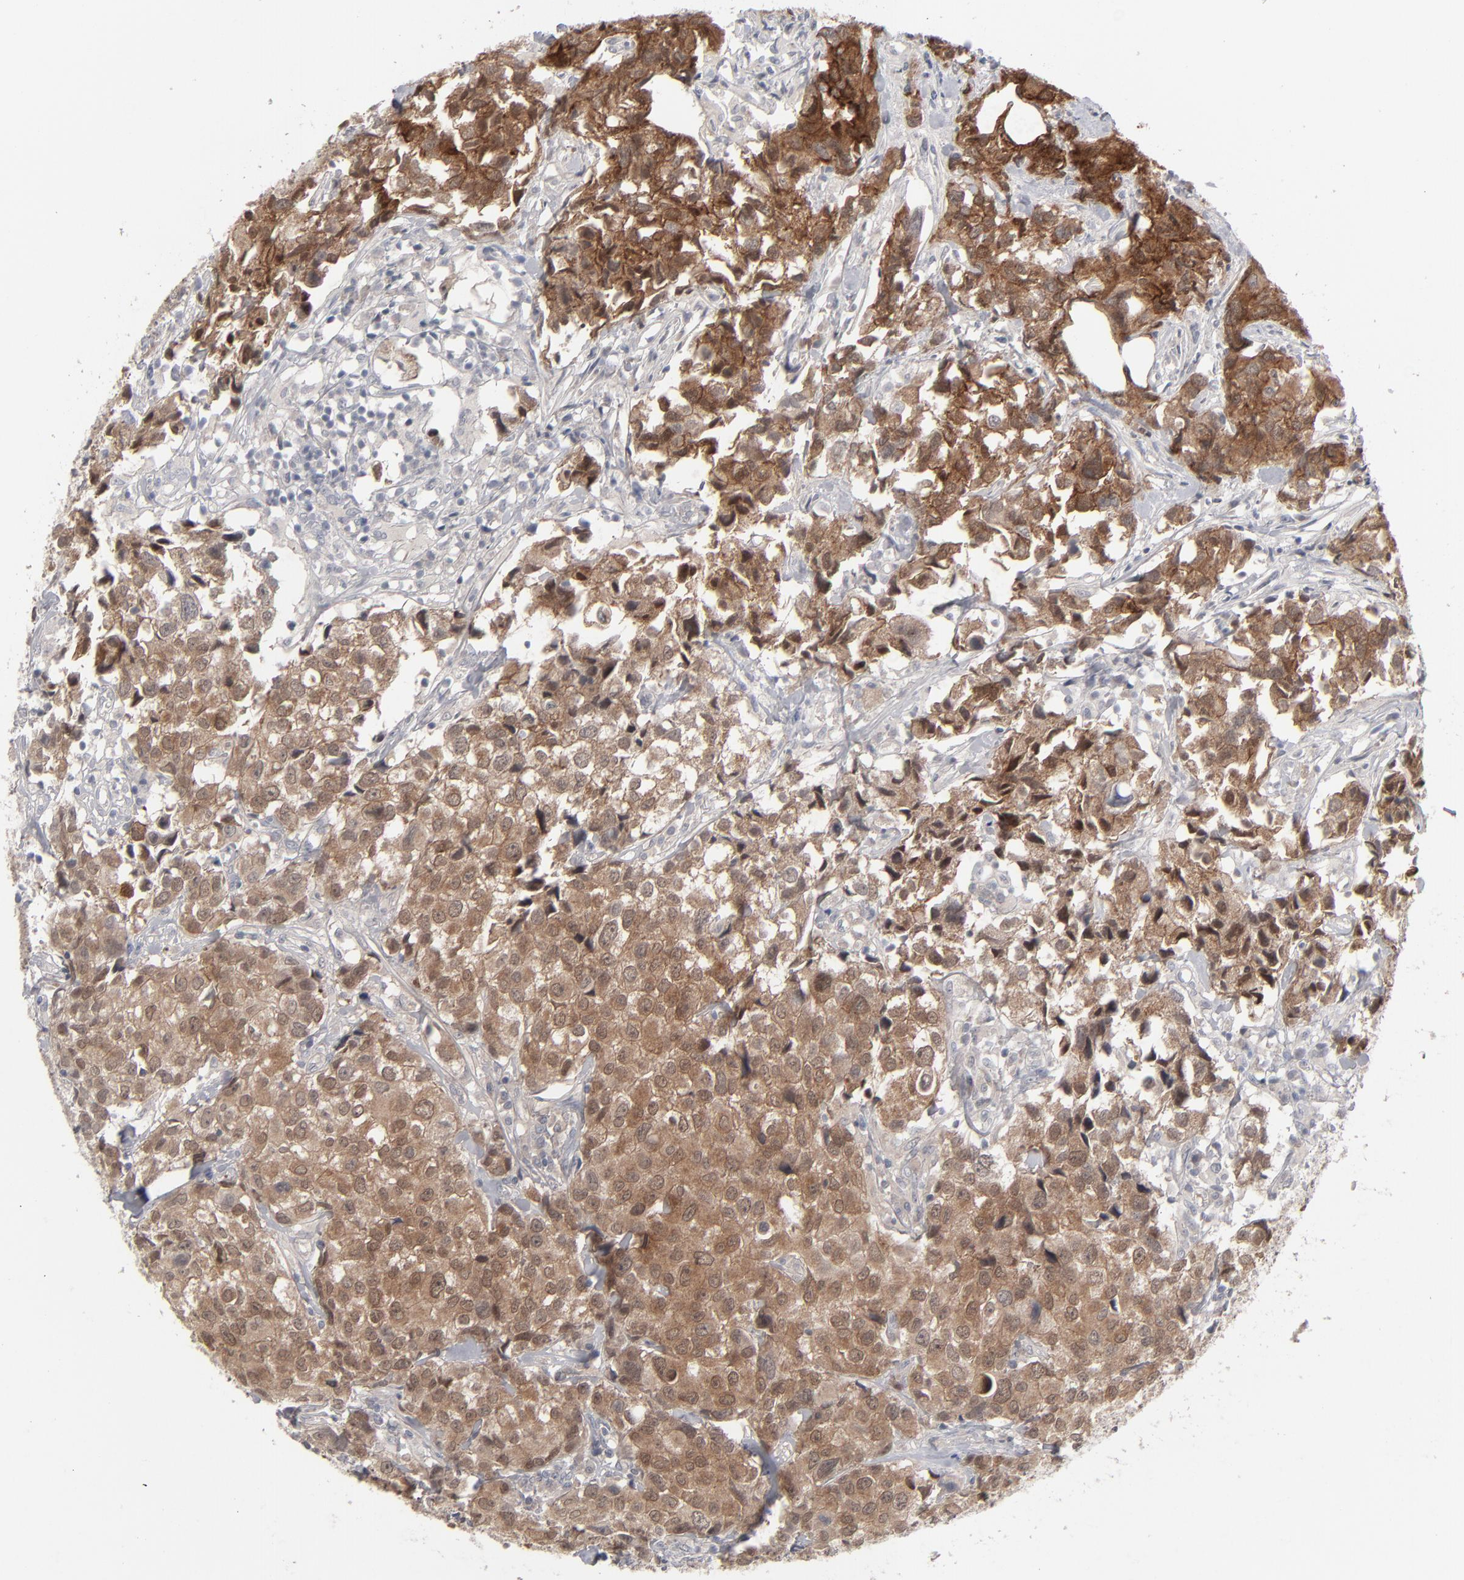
{"staining": {"intensity": "strong", "quantity": ">75%", "location": "cytoplasmic/membranous,nuclear"}, "tissue": "urothelial cancer", "cell_type": "Tumor cells", "image_type": "cancer", "snomed": [{"axis": "morphology", "description": "Urothelial carcinoma, High grade"}, {"axis": "topography", "description": "Urinary bladder"}], "caption": "Urothelial cancer stained with IHC shows strong cytoplasmic/membranous and nuclear positivity in about >75% of tumor cells. (DAB (3,3'-diaminobenzidine) = brown stain, brightfield microscopy at high magnification).", "gene": "POF1B", "patient": {"sex": "female", "age": 75}}